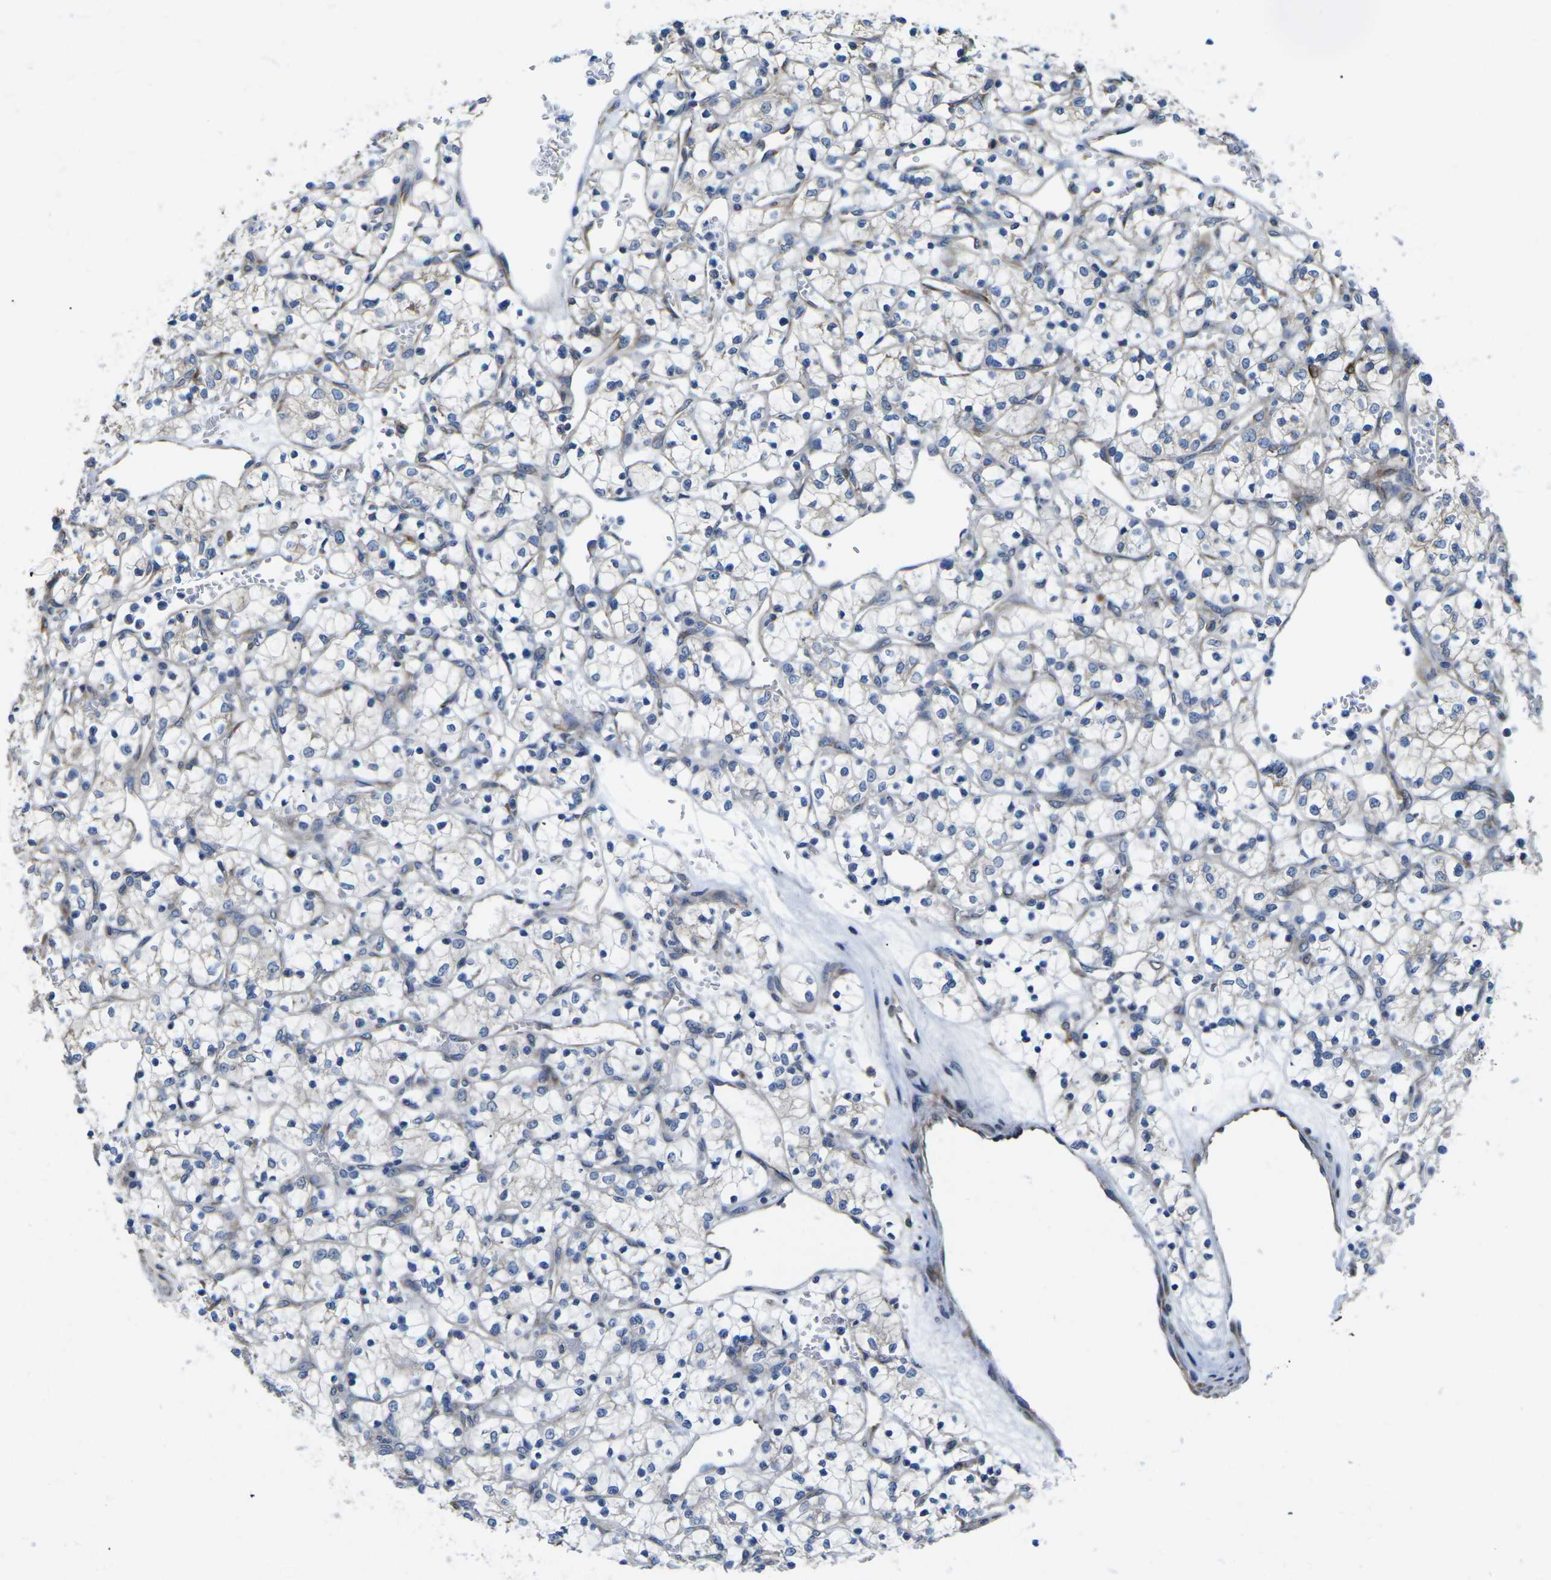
{"staining": {"intensity": "negative", "quantity": "none", "location": "none"}, "tissue": "renal cancer", "cell_type": "Tumor cells", "image_type": "cancer", "snomed": [{"axis": "morphology", "description": "Adenocarcinoma, NOS"}, {"axis": "topography", "description": "Kidney"}], "caption": "Tumor cells show no significant protein expression in renal cancer (adenocarcinoma).", "gene": "TMEFF2", "patient": {"sex": "female", "age": 69}}